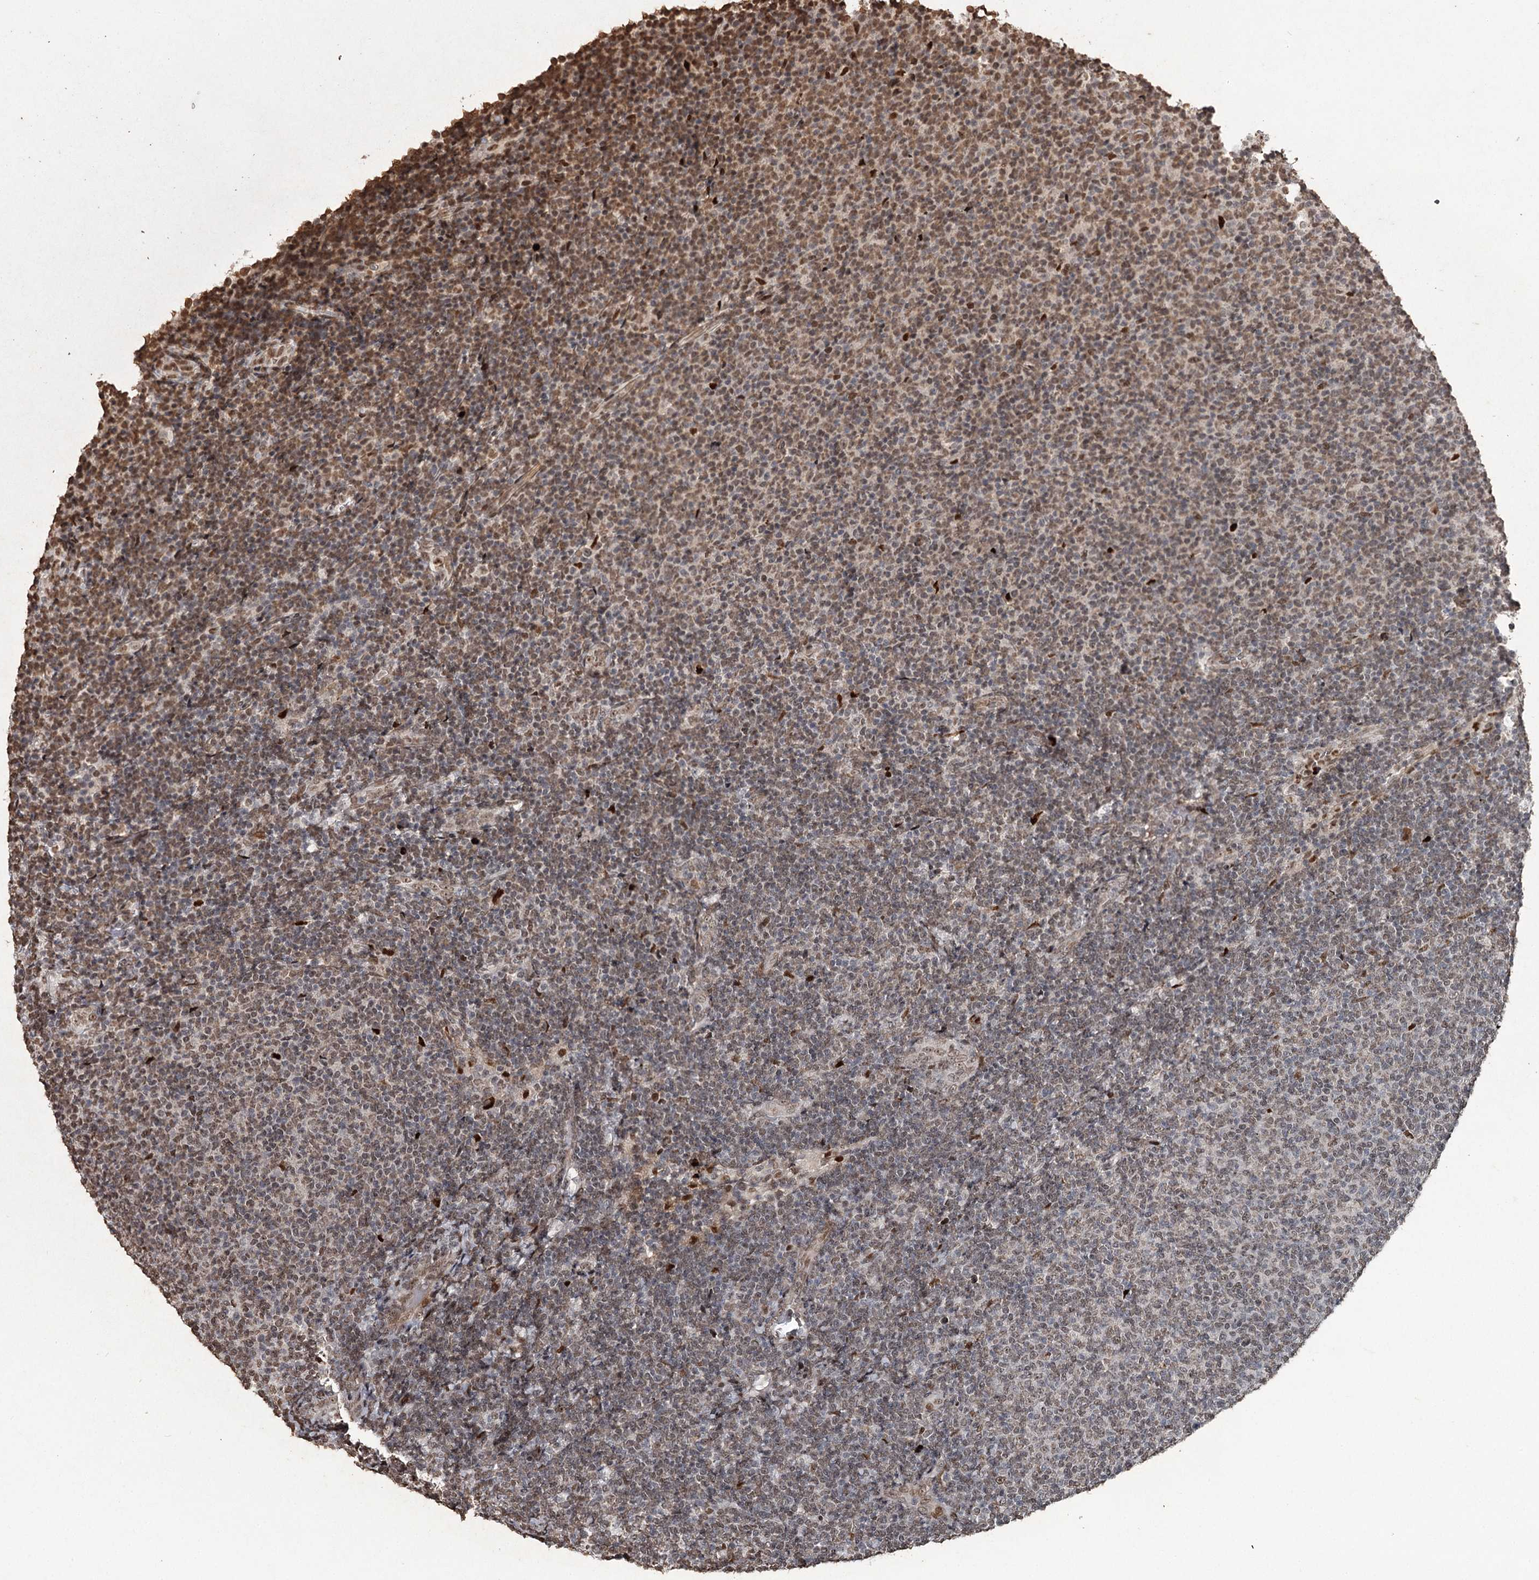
{"staining": {"intensity": "moderate", "quantity": "25%-75%", "location": "cytoplasmic/membranous,nuclear"}, "tissue": "lymphoma", "cell_type": "Tumor cells", "image_type": "cancer", "snomed": [{"axis": "morphology", "description": "Malignant lymphoma, non-Hodgkin's type, Low grade"}, {"axis": "topography", "description": "Lymph node"}], "caption": "Approximately 25%-75% of tumor cells in lymphoma display moderate cytoplasmic/membranous and nuclear protein expression as visualized by brown immunohistochemical staining.", "gene": "THYN1", "patient": {"sex": "male", "age": 66}}